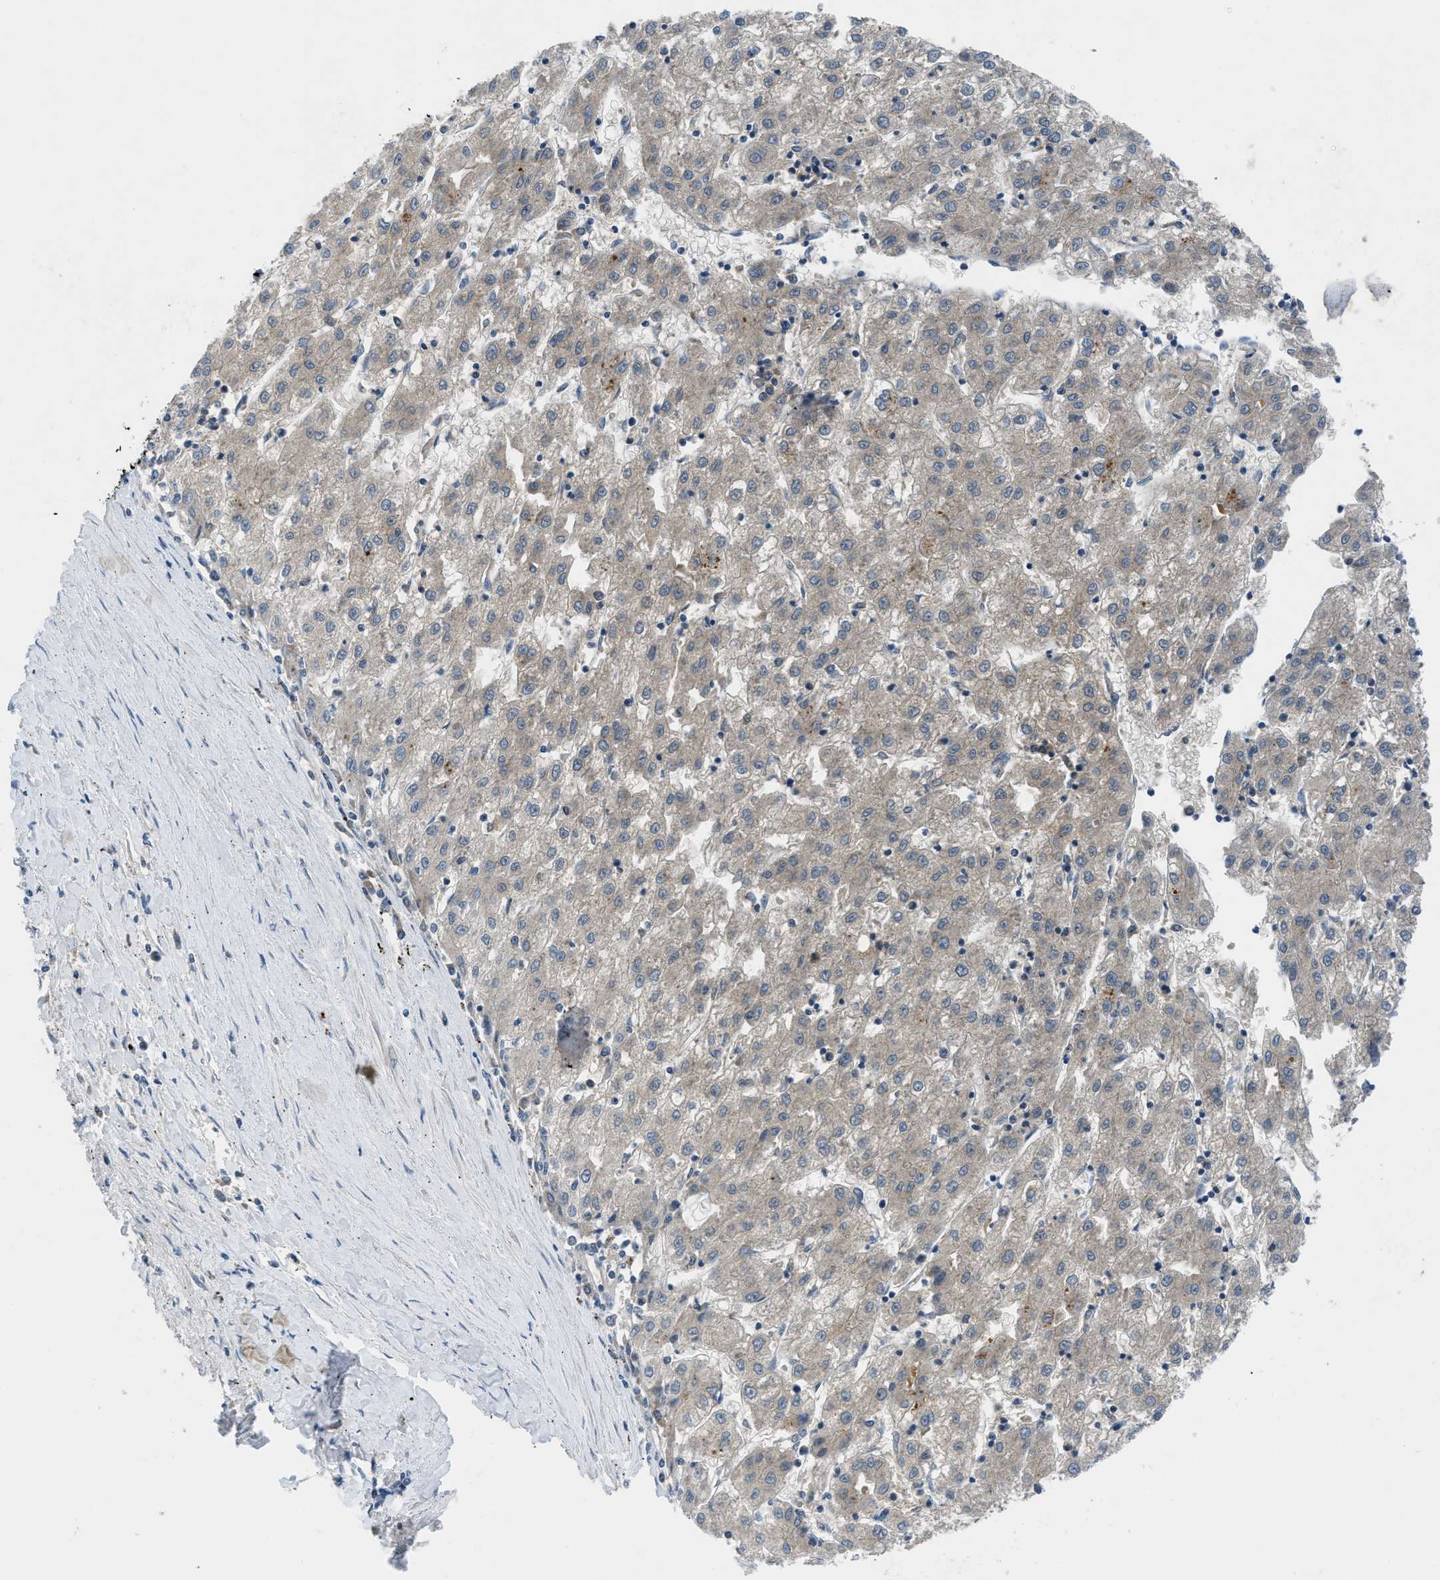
{"staining": {"intensity": "weak", "quantity": ">75%", "location": "cytoplasmic/membranous"}, "tissue": "liver cancer", "cell_type": "Tumor cells", "image_type": "cancer", "snomed": [{"axis": "morphology", "description": "Carcinoma, Hepatocellular, NOS"}, {"axis": "topography", "description": "Liver"}], "caption": "Immunohistochemical staining of liver cancer (hepatocellular carcinoma) shows low levels of weak cytoplasmic/membranous positivity in about >75% of tumor cells.", "gene": "PDE7A", "patient": {"sex": "male", "age": 72}}